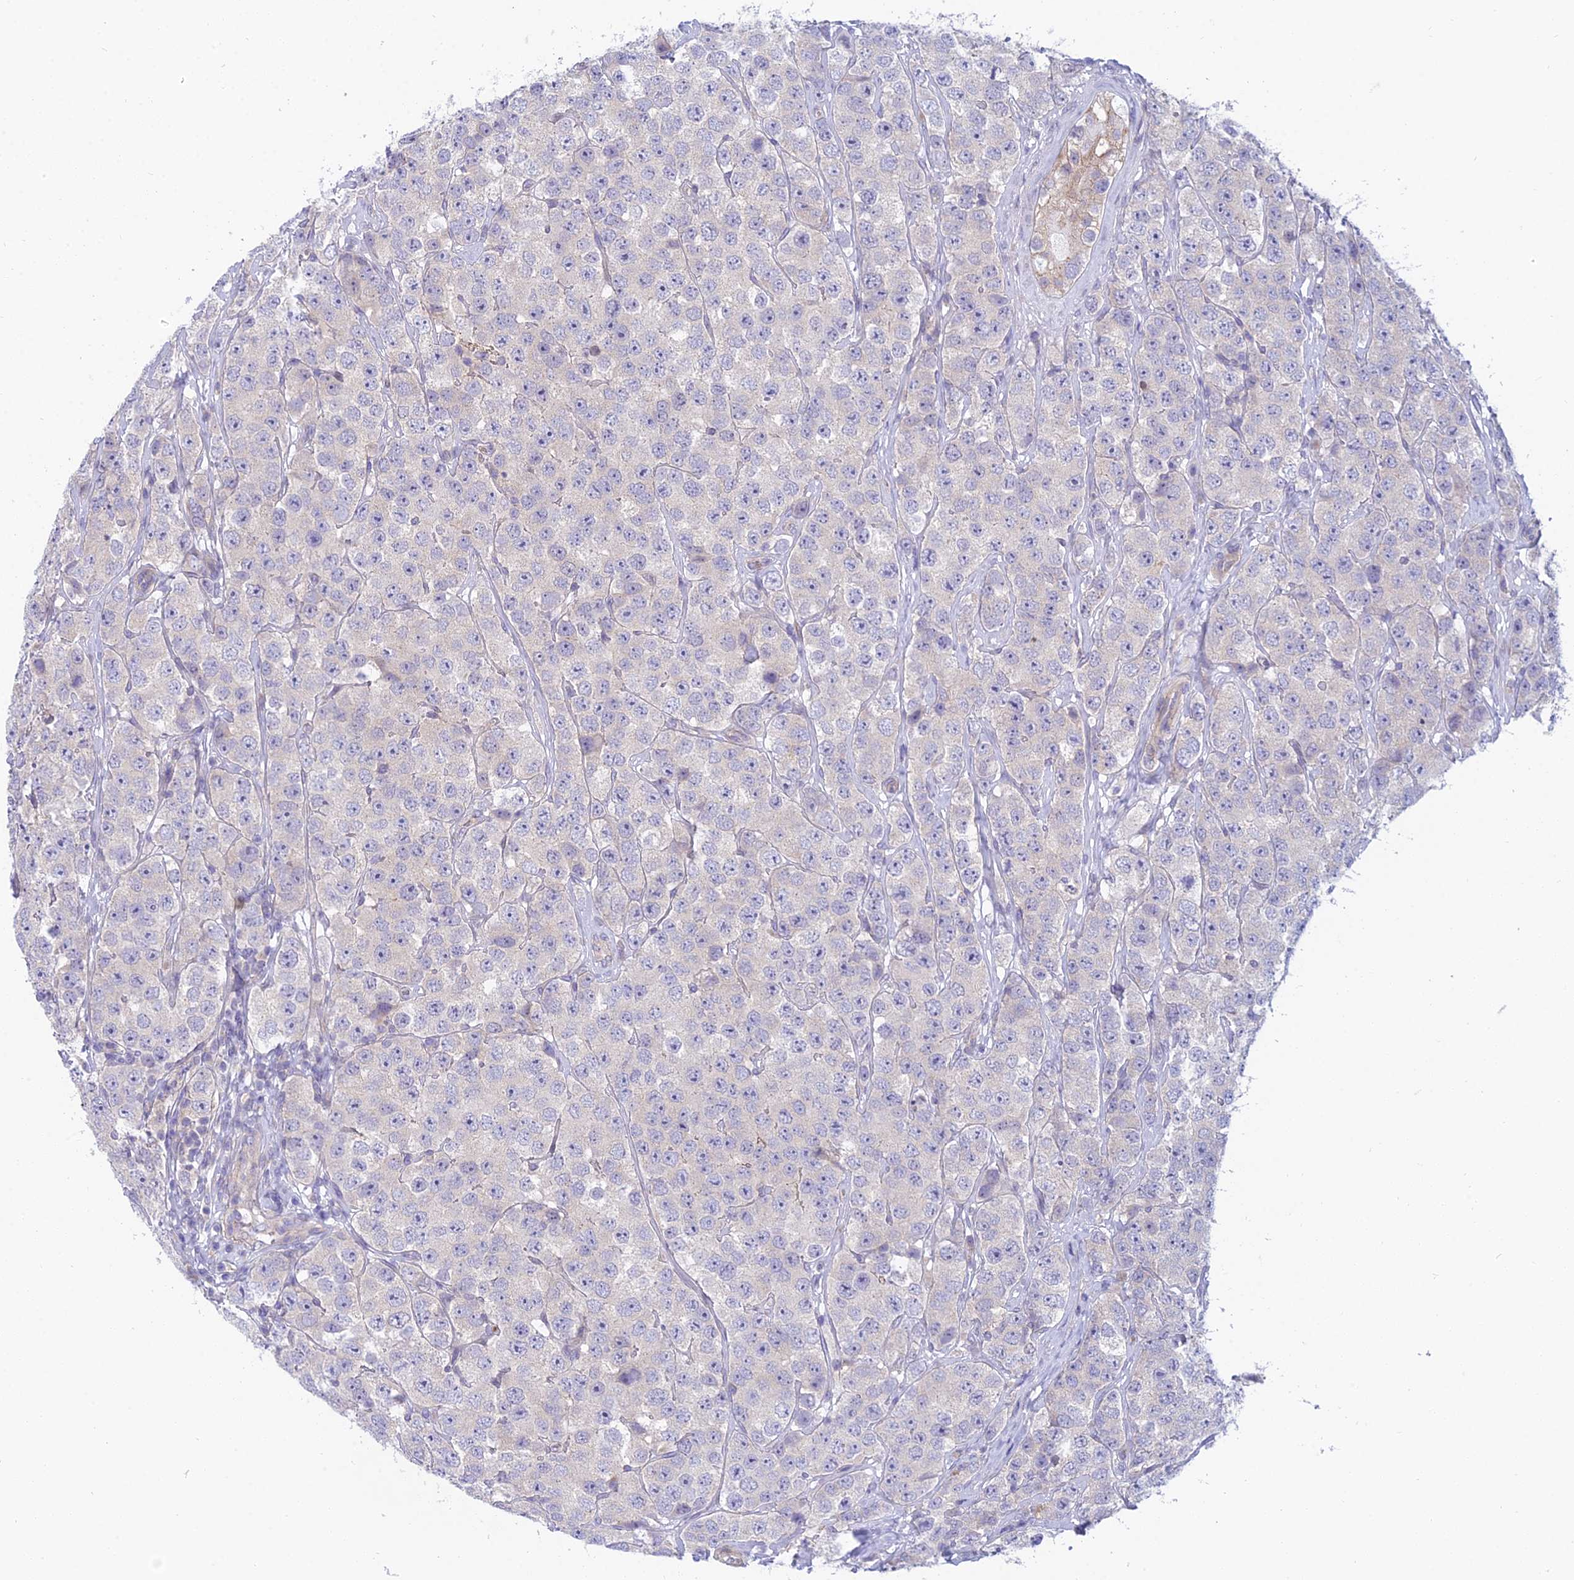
{"staining": {"intensity": "negative", "quantity": "none", "location": "none"}, "tissue": "testis cancer", "cell_type": "Tumor cells", "image_type": "cancer", "snomed": [{"axis": "morphology", "description": "Seminoma, NOS"}, {"axis": "topography", "description": "Testis"}], "caption": "DAB (3,3'-diaminobenzidine) immunohistochemical staining of testis cancer displays no significant staining in tumor cells.", "gene": "DUS2", "patient": {"sex": "male", "age": 28}}